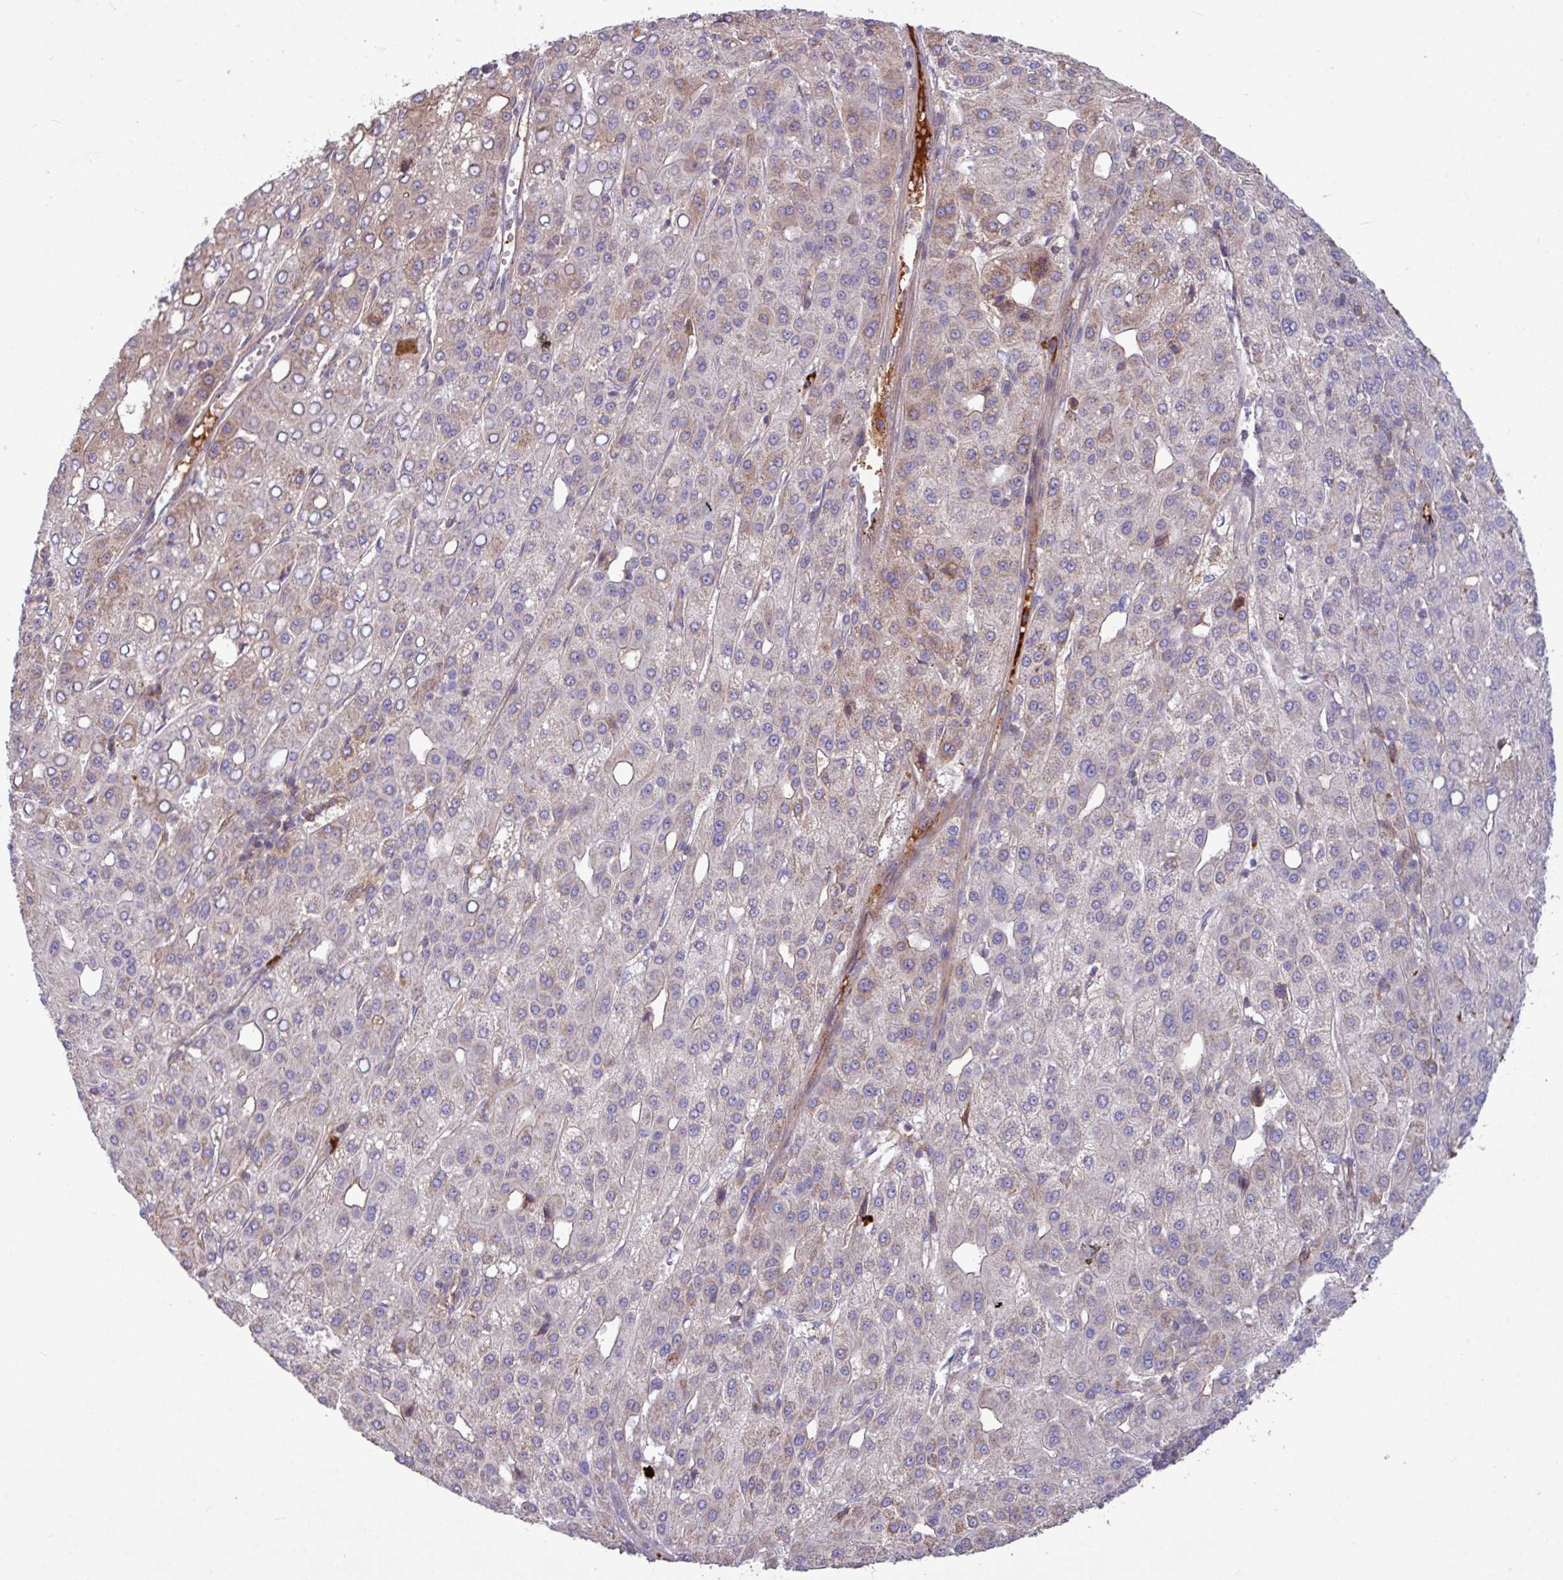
{"staining": {"intensity": "weak", "quantity": "25%-75%", "location": "cytoplasmic/membranous"}, "tissue": "liver cancer", "cell_type": "Tumor cells", "image_type": "cancer", "snomed": [{"axis": "morphology", "description": "Carcinoma, Hepatocellular, NOS"}, {"axis": "topography", "description": "Liver"}], "caption": "Immunohistochemistry (IHC) histopathology image of human liver cancer (hepatocellular carcinoma) stained for a protein (brown), which shows low levels of weak cytoplasmic/membranous positivity in approximately 25%-75% of tumor cells.", "gene": "B4GALNT4", "patient": {"sex": "male", "age": 65}}